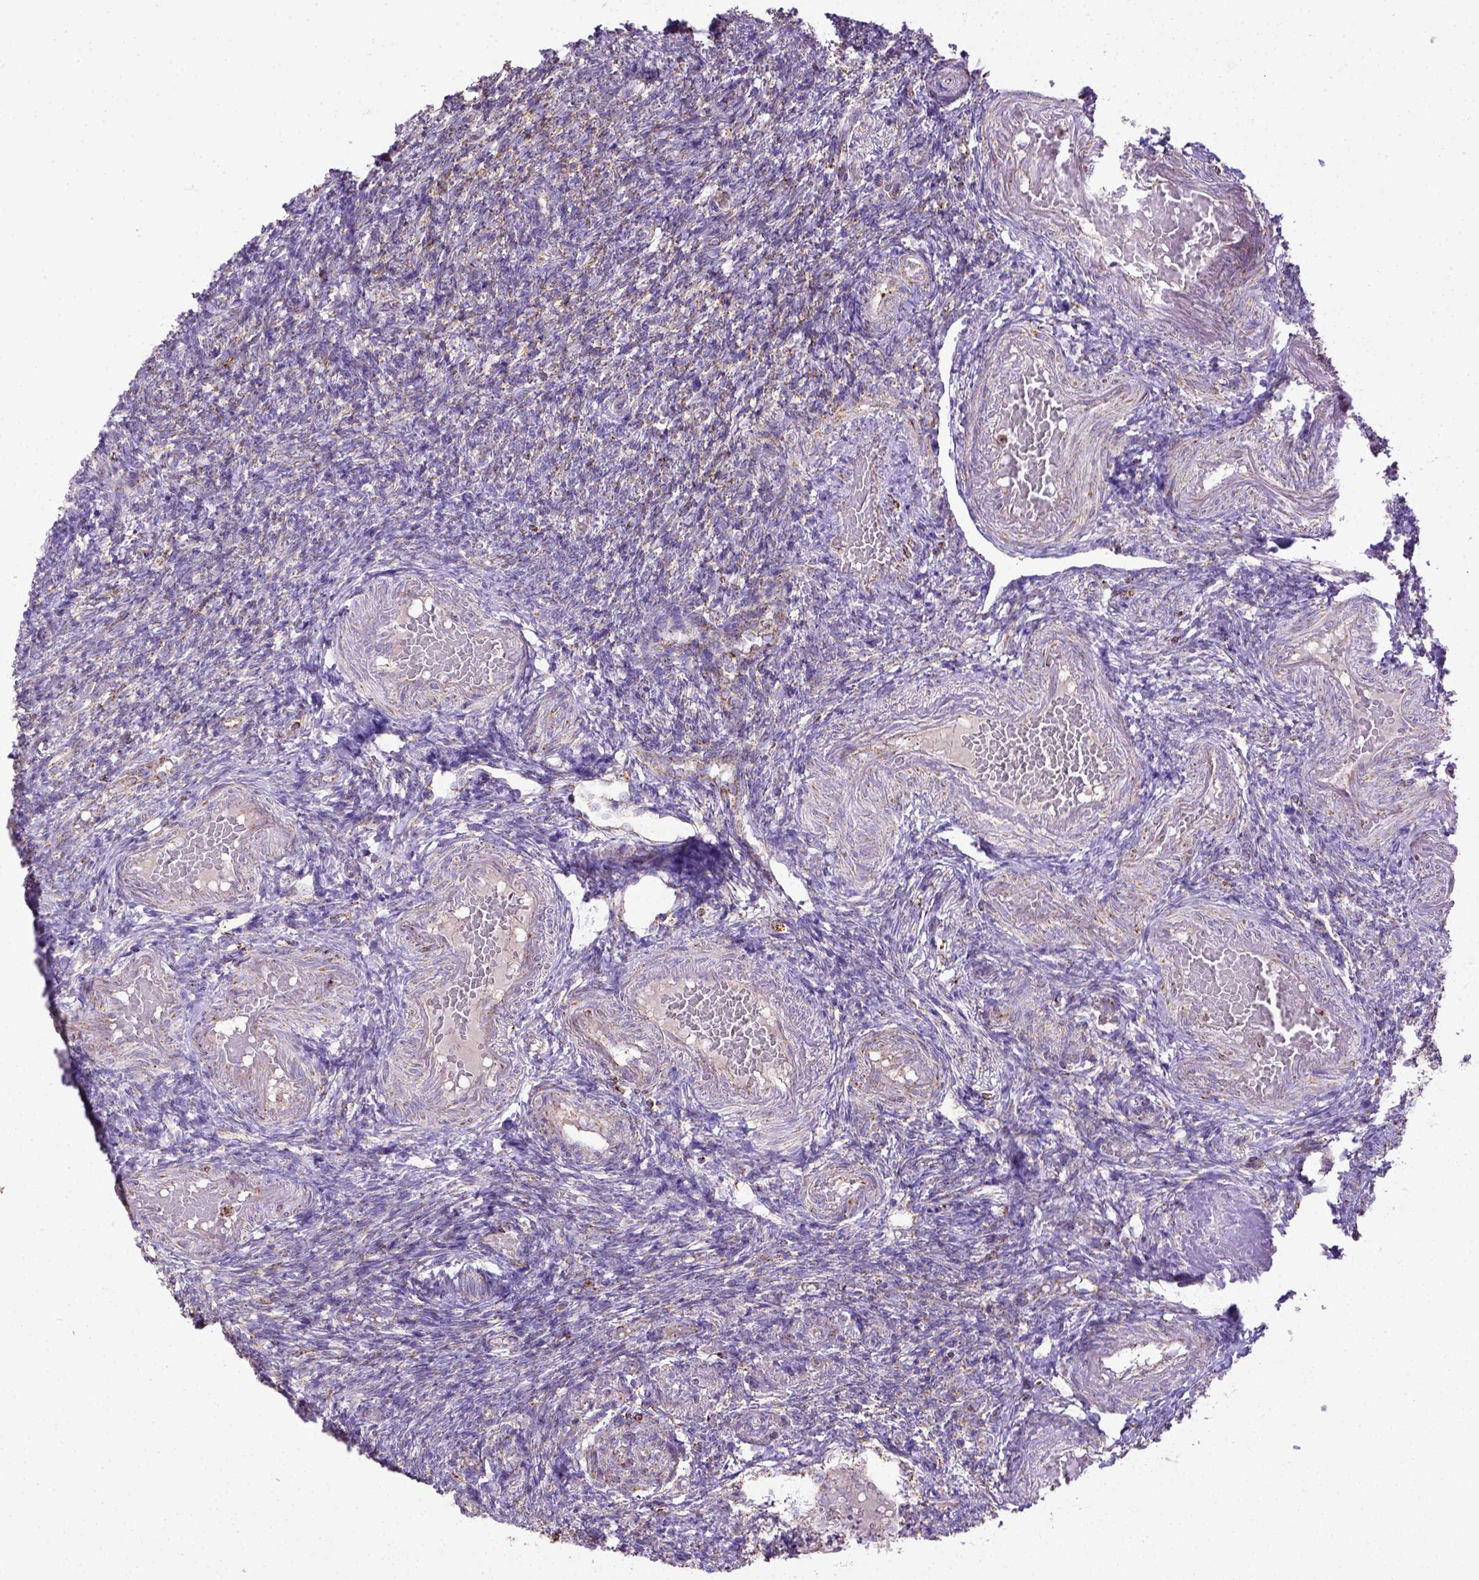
{"staining": {"intensity": "moderate", "quantity": ">75%", "location": "cytoplasmic/membranous"}, "tissue": "ovary", "cell_type": "Follicle cells", "image_type": "normal", "snomed": [{"axis": "morphology", "description": "Normal tissue, NOS"}, {"axis": "topography", "description": "Ovary"}], "caption": "Immunohistochemical staining of benign human ovary demonstrates medium levels of moderate cytoplasmic/membranous staining in approximately >75% of follicle cells.", "gene": "MT", "patient": {"sex": "female", "age": 39}}